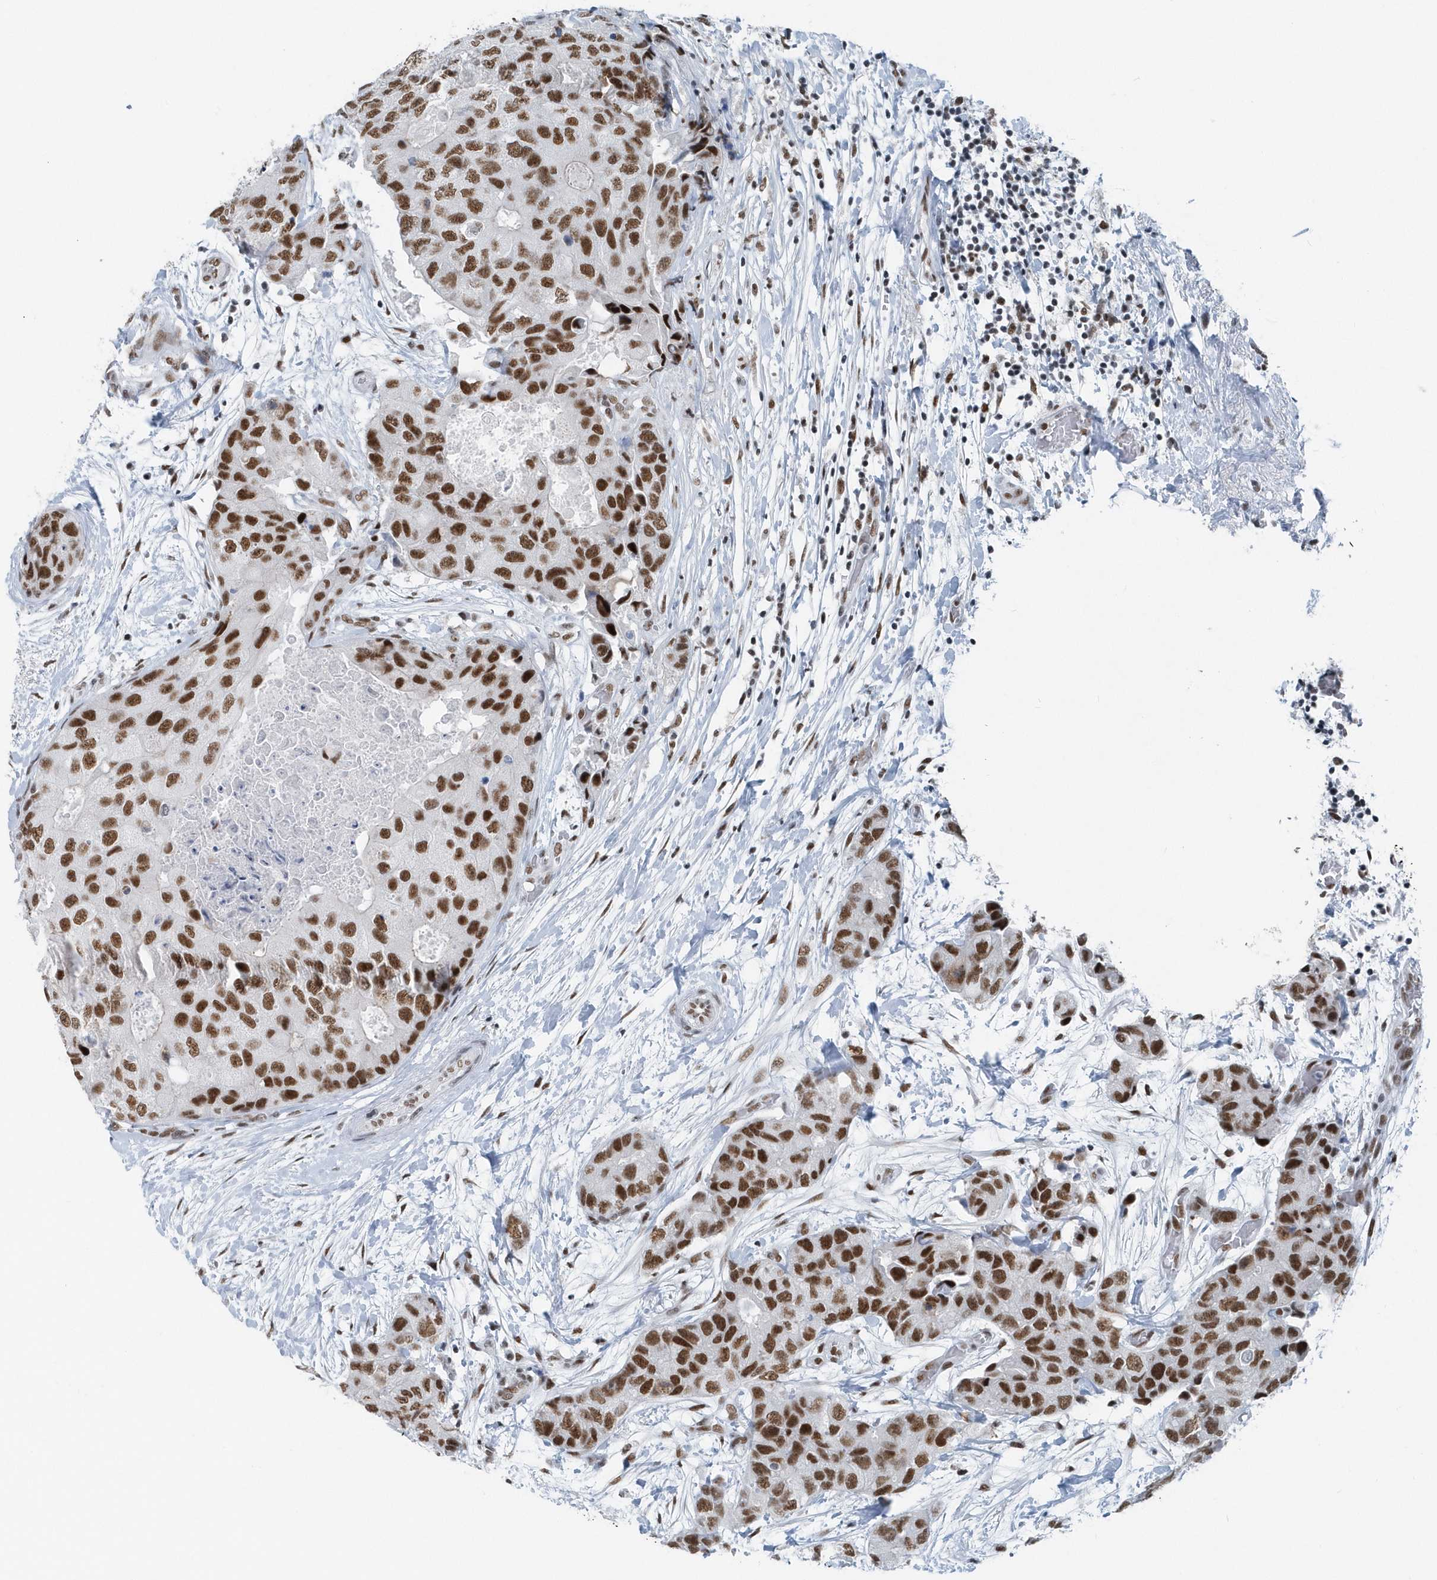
{"staining": {"intensity": "strong", "quantity": ">75%", "location": "nuclear"}, "tissue": "breast cancer", "cell_type": "Tumor cells", "image_type": "cancer", "snomed": [{"axis": "morphology", "description": "Duct carcinoma"}, {"axis": "topography", "description": "Breast"}], "caption": "This image reveals IHC staining of breast cancer (infiltrating ductal carcinoma), with high strong nuclear positivity in approximately >75% of tumor cells.", "gene": "FIP1L1", "patient": {"sex": "female", "age": 62}}